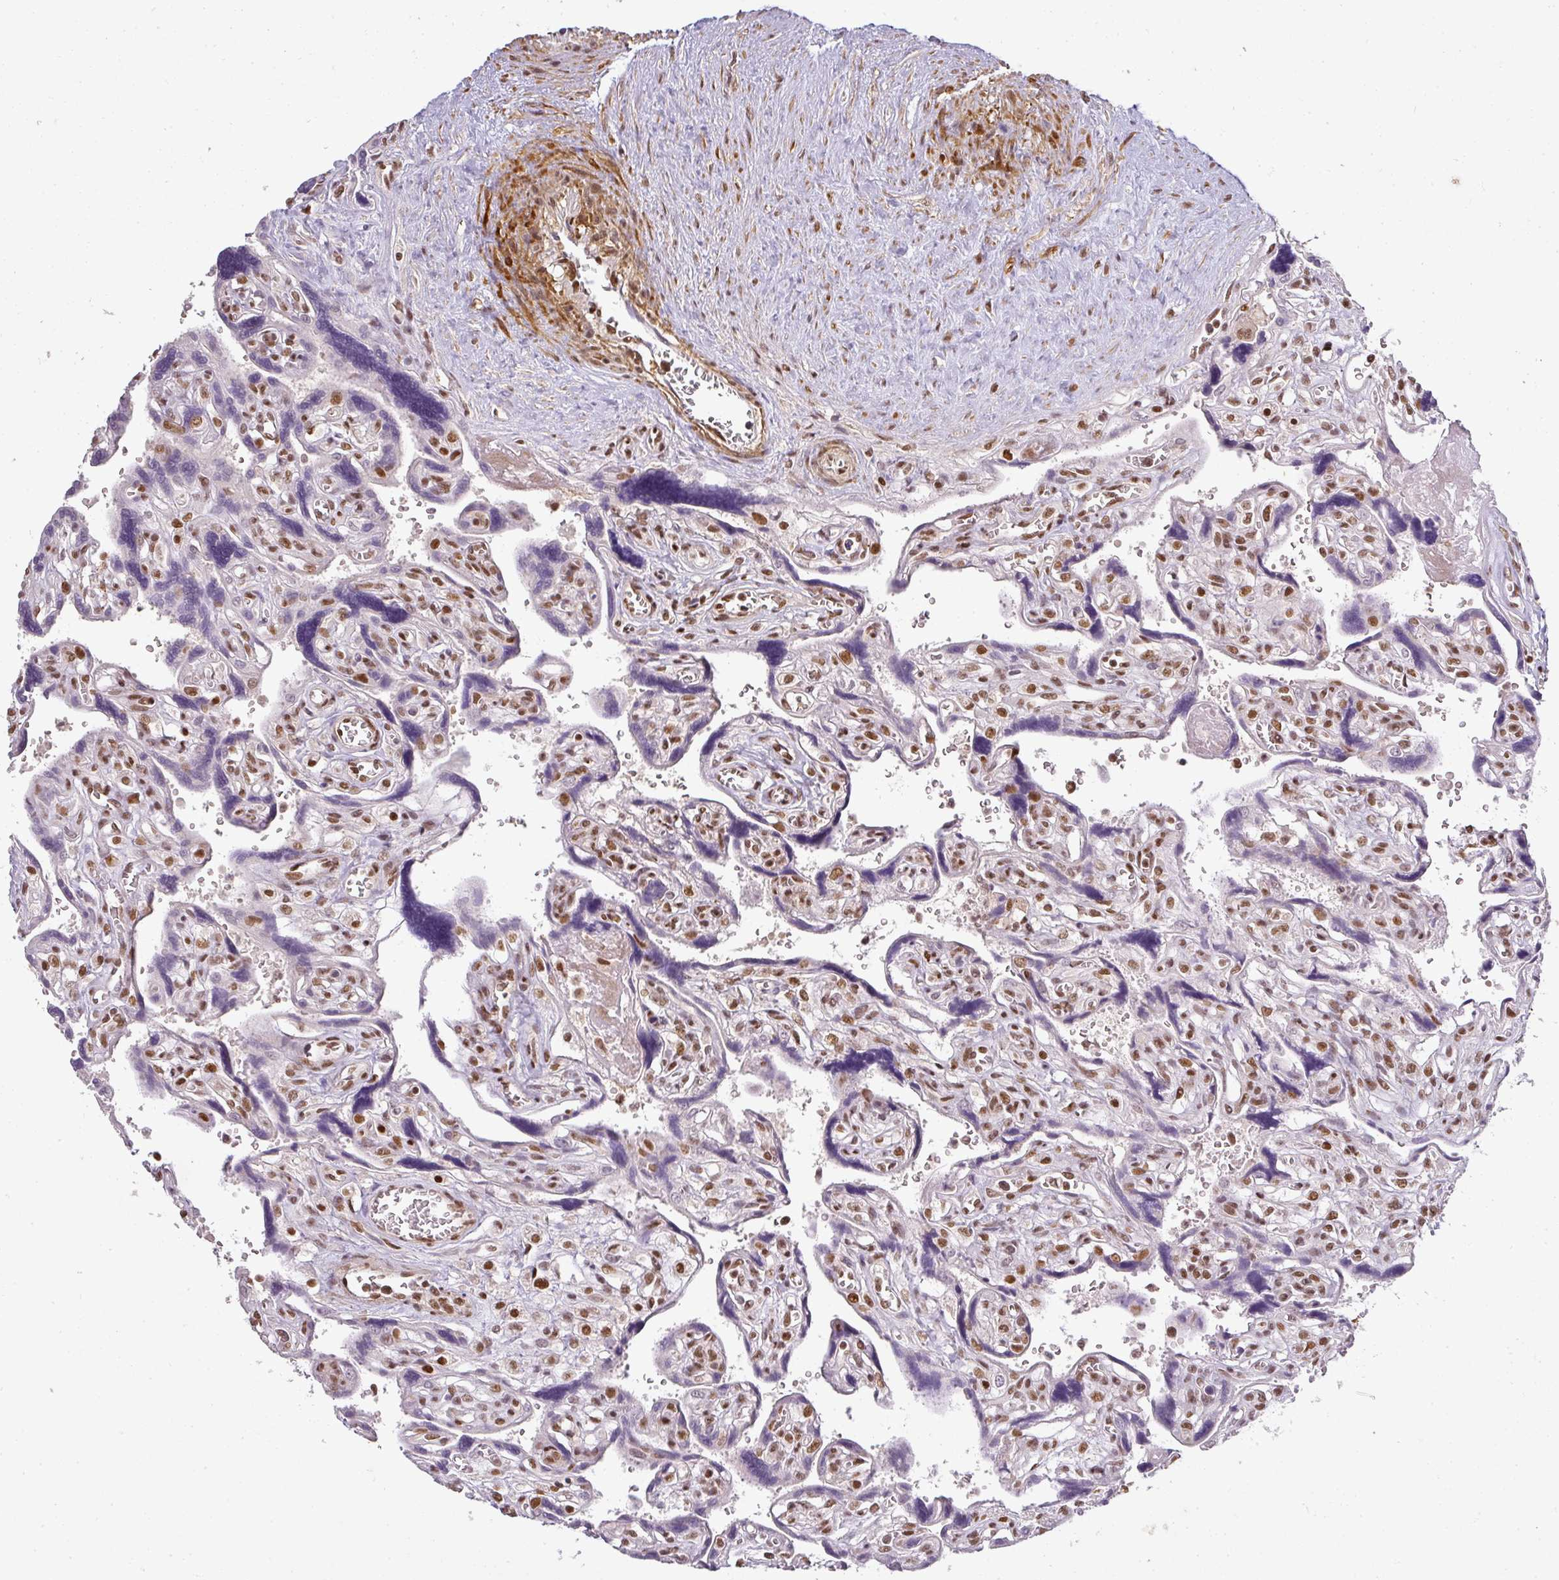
{"staining": {"intensity": "moderate", "quantity": ">75%", "location": "nuclear"}, "tissue": "placenta", "cell_type": "Decidual cells", "image_type": "normal", "snomed": [{"axis": "morphology", "description": "Normal tissue, NOS"}, {"axis": "topography", "description": "Placenta"}], "caption": "The histopathology image exhibits a brown stain indicating the presence of a protein in the nuclear of decidual cells in placenta. (Stains: DAB (3,3'-diaminobenzidine) in brown, nuclei in blue, Microscopy: brightfield microscopy at high magnification).", "gene": "GPRIN2", "patient": {"sex": "female", "age": 39}}